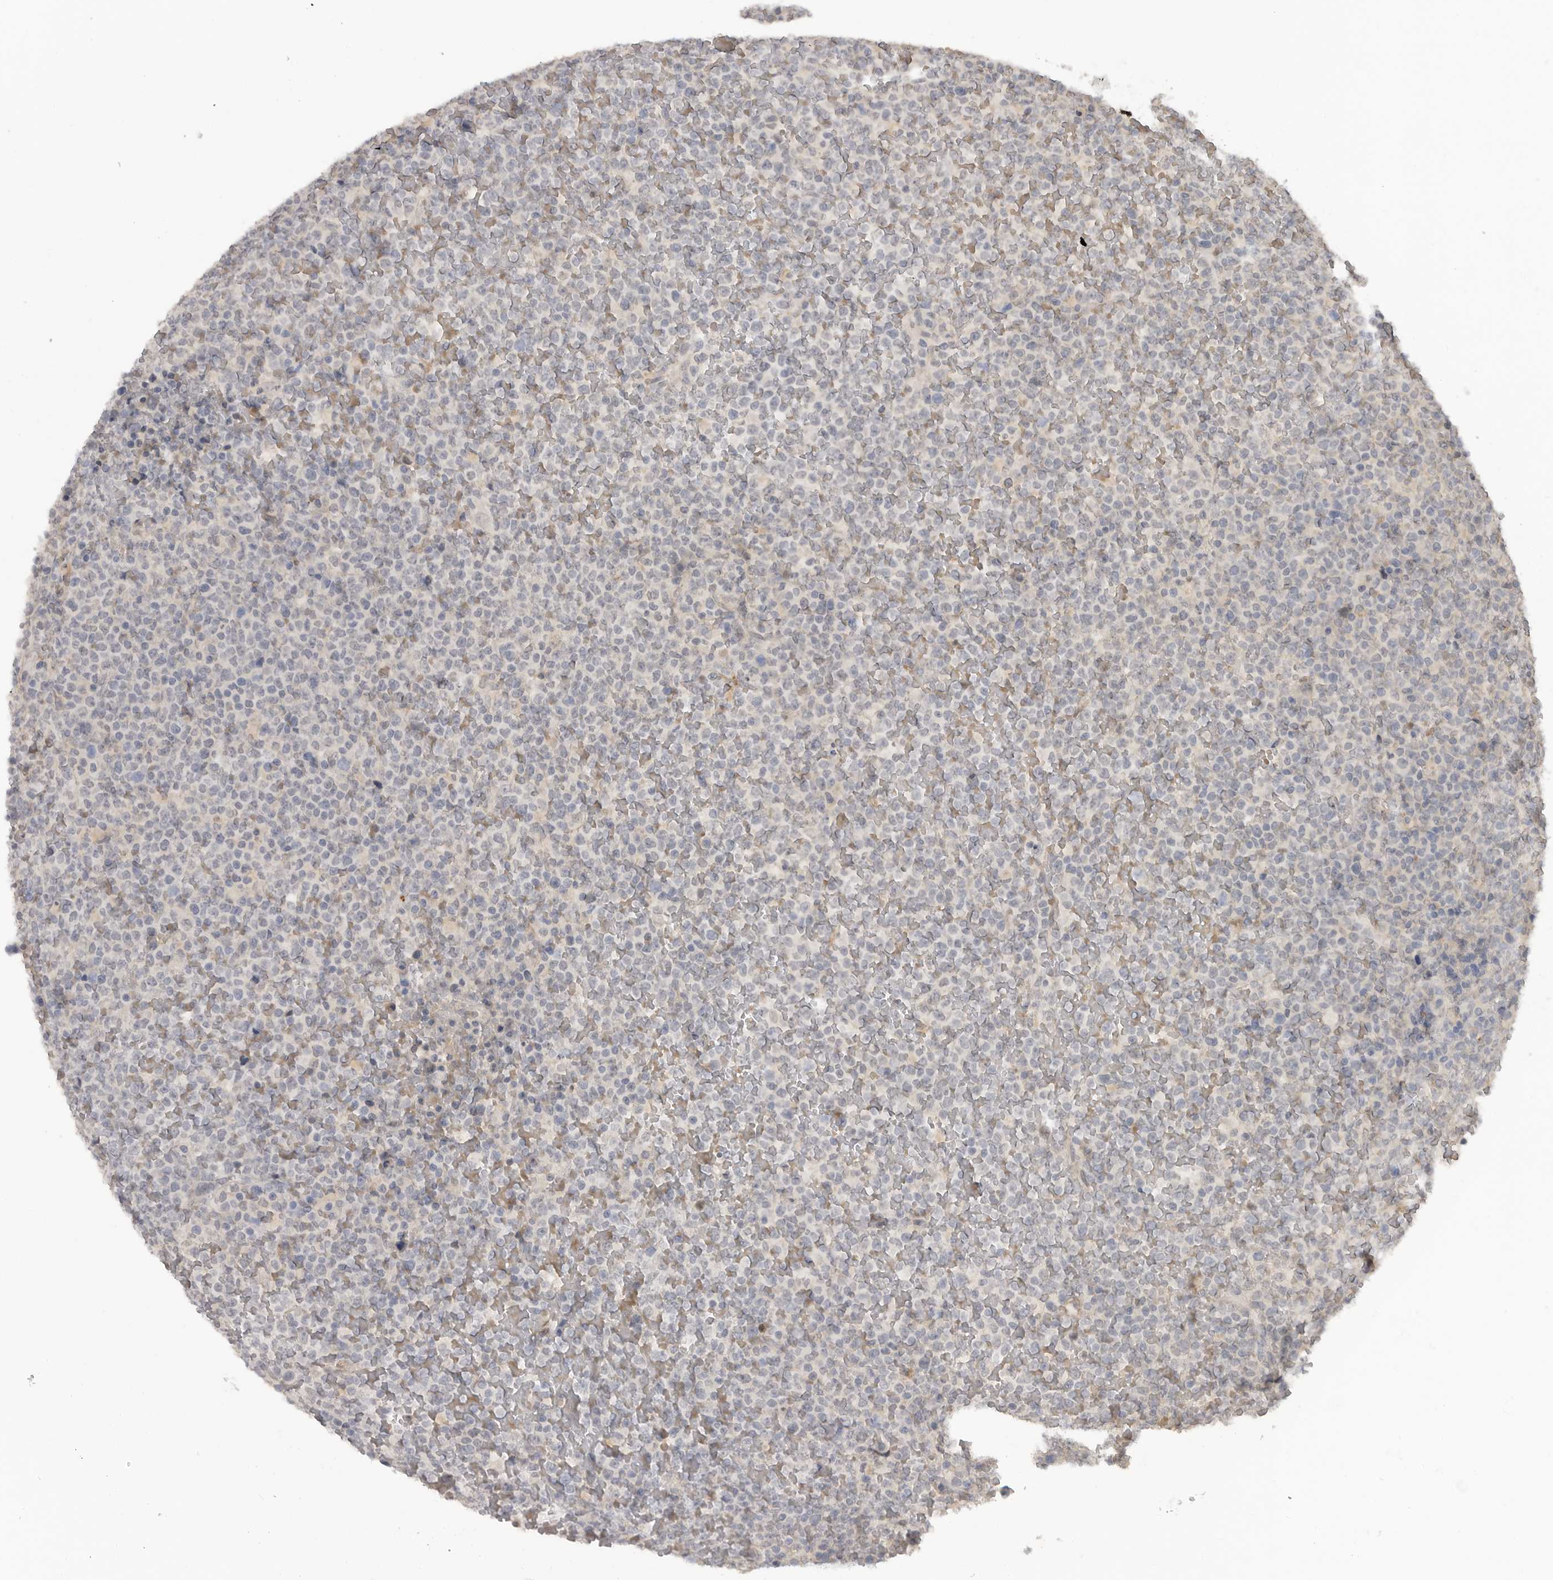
{"staining": {"intensity": "negative", "quantity": "none", "location": "none"}, "tissue": "lymphoma", "cell_type": "Tumor cells", "image_type": "cancer", "snomed": [{"axis": "morphology", "description": "Malignant lymphoma, non-Hodgkin's type, High grade"}, {"axis": "topography", "description": "Lymph node"}], "caption": "The image displays no staining of tumor cells in lymphoma.", "gene": "PLEKHF1", "patient": {"sex": "male", "age": 13}}